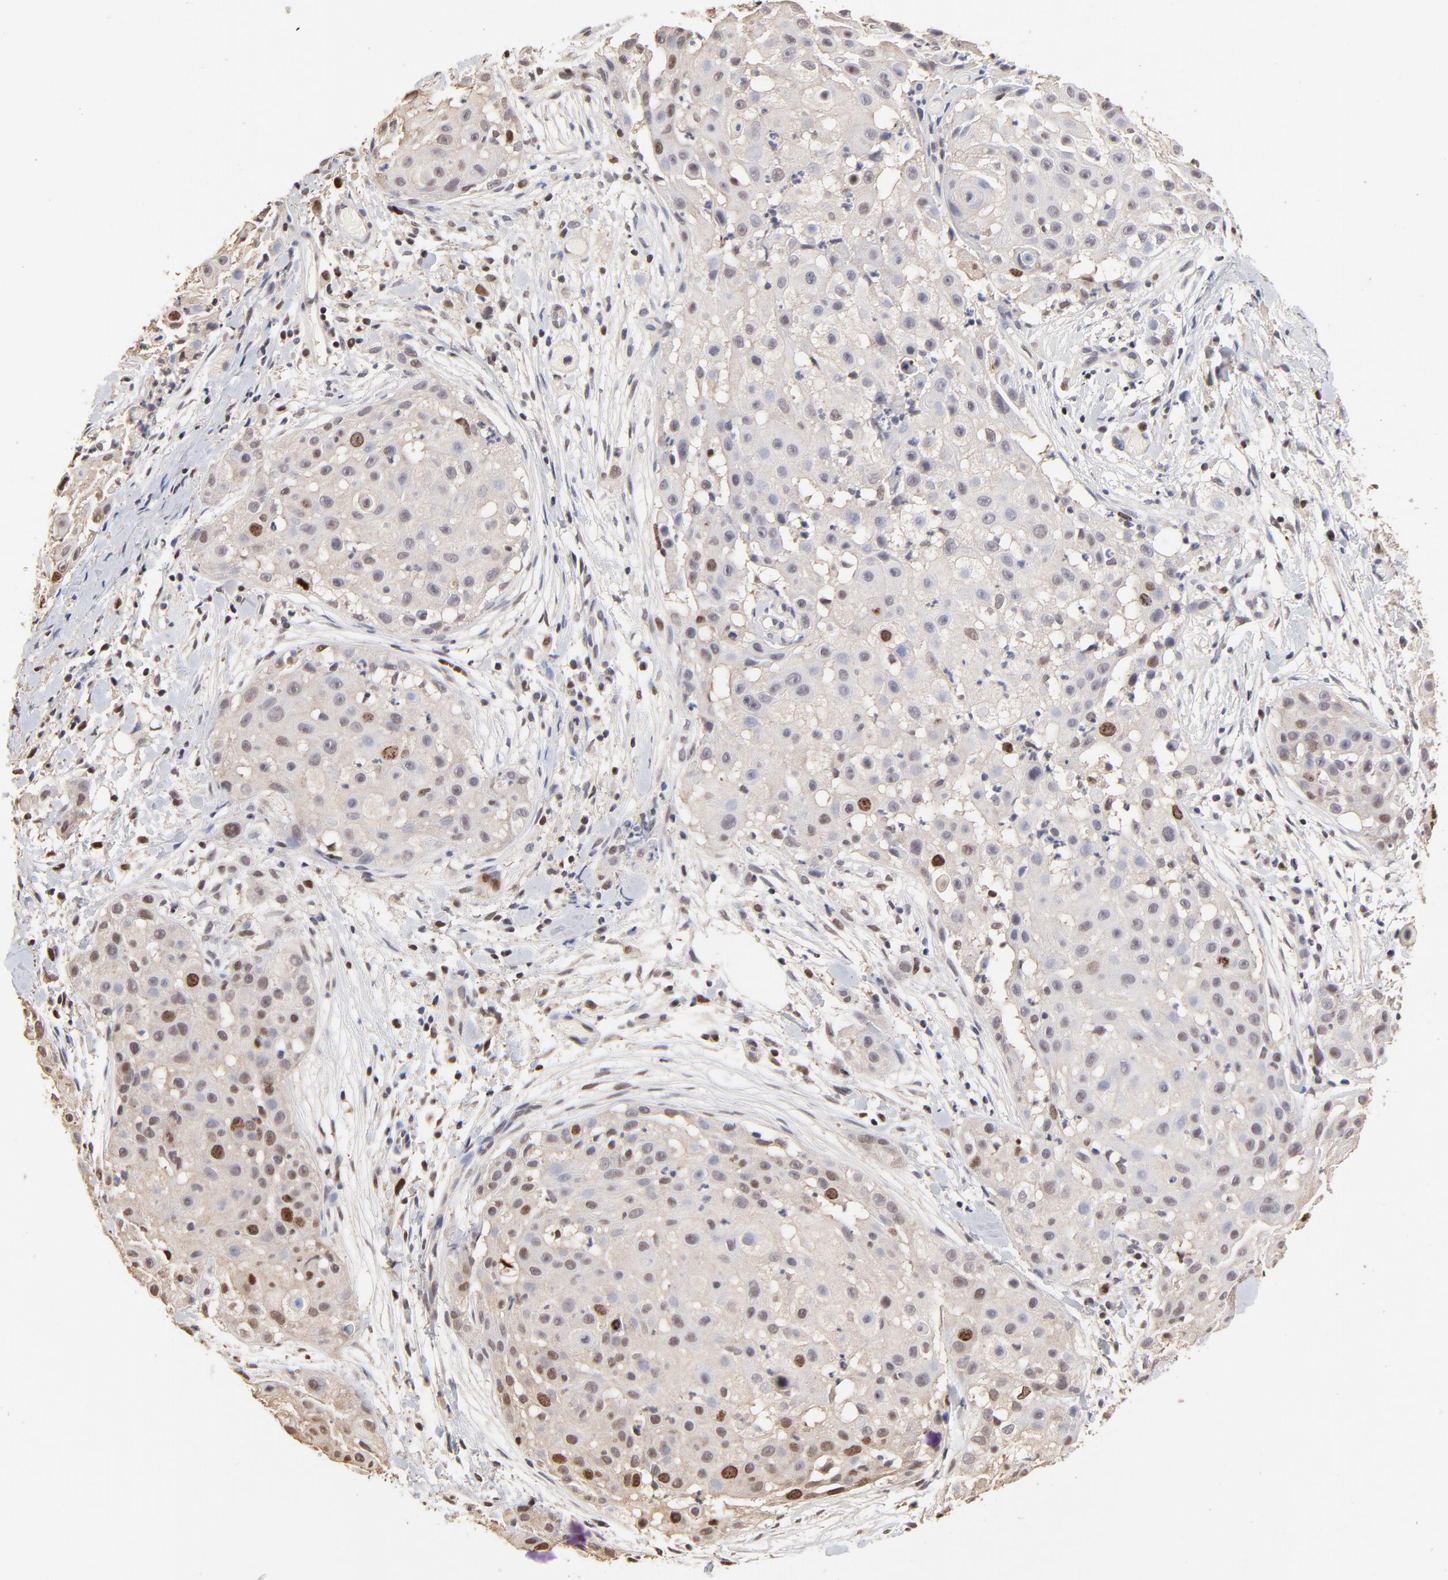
{"staining": {"intensity": "moderate", "quantity": "<25%", "location": "nuclear"}, "tissue": "skin cancer", "cell_type": "Tumor cells", "image_type": "cancer", "snomed": [{"axis": "morphology", "description": "Squamous cell carcinoma, NOS"}, {"axis": "topography", "description": "Skin"}], "caption": "A high-resolution image shows immunohistochemistry staining of squamous cell carcinoma (skin), which exhibits moderate nuclear positivity in about <25% of tumor cells.", "gene": "BIRC5", "patient": {"sex": "female", "age": 57}}